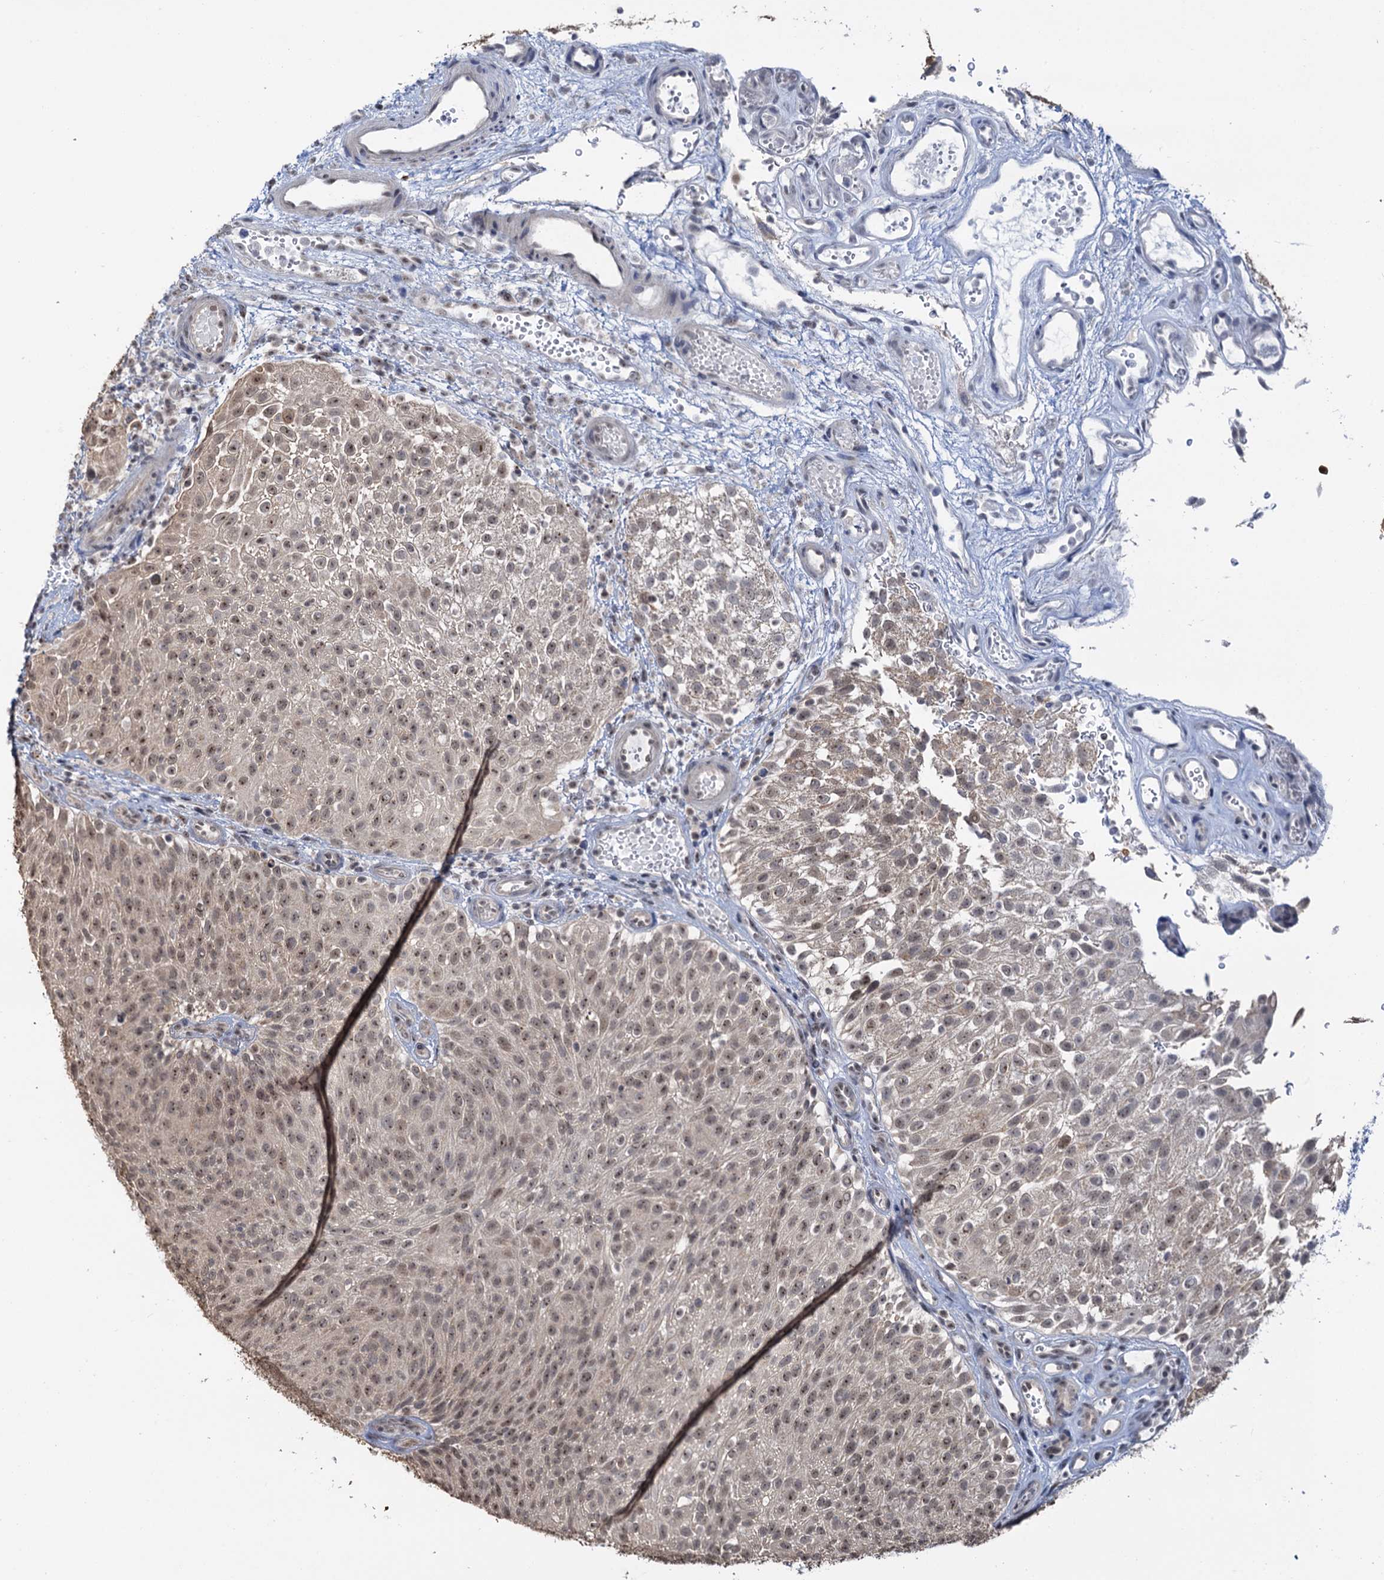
{"staining": {"intensity": "moderate", "quantity": ">75%", "location": "nuclear"}, "tissue": "urothelial cancer", "cell_type": "Tumor cells", "image_type": "cancer", "snomed": [{"axis": "morphology", "description": "Urothelial carcinoma, Low grade"}, {"axis": "topography", "description": "Urinary bladder"}], "caption": "The micrograph shows a brown stain indicating the presence of a protein in the nuclear of tumor cells in urothelial cancer.", "gene": "NAT10", "patient": {"sex": "male", "age": 78}}